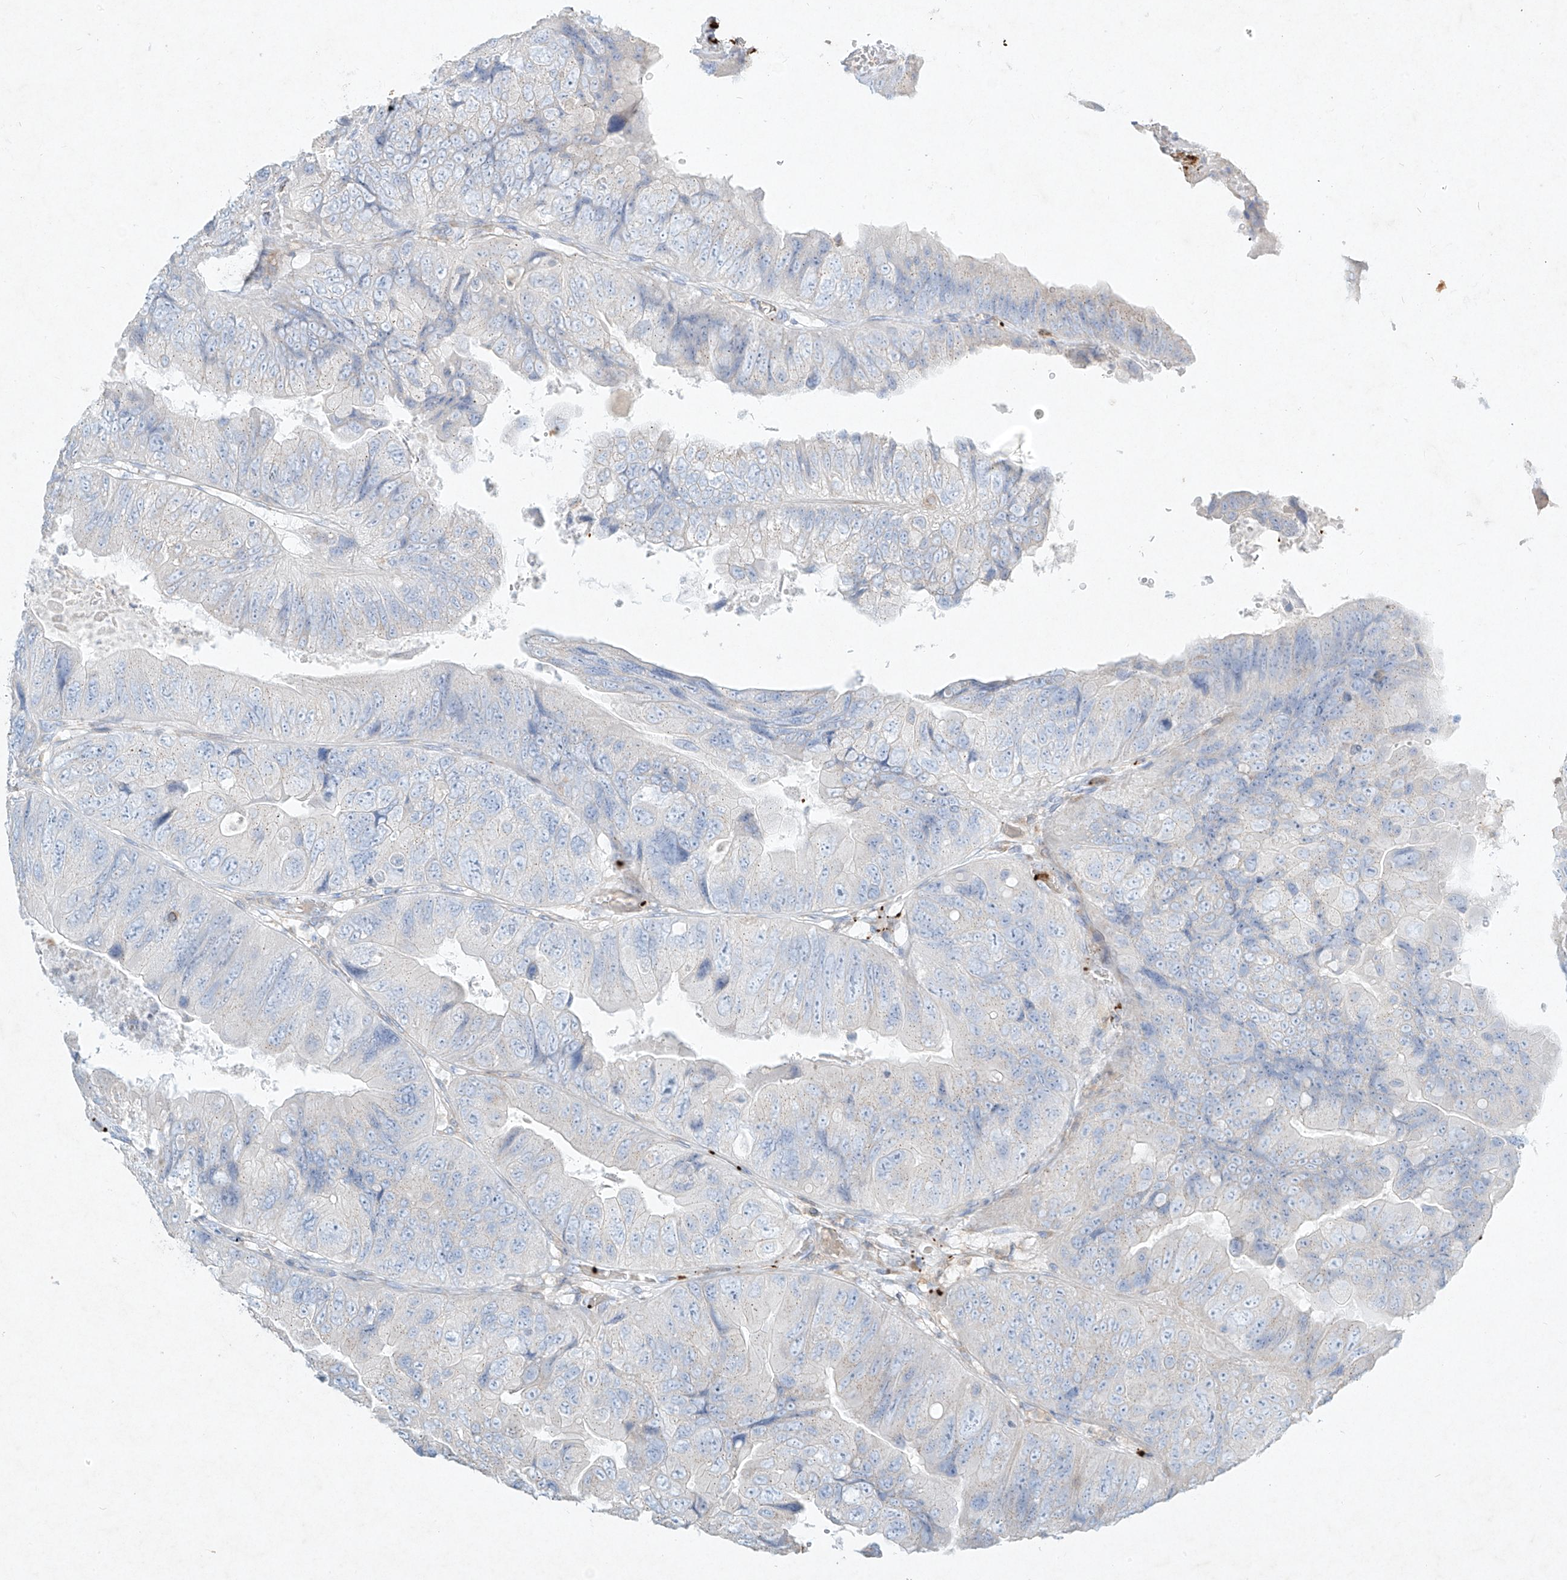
{"staining": {"intensity": "negative", "quantity": "none", "location": "none"}, "tissue": "colorectal cancer", "cell_type": "Tumor cells", "image_type": "cancer", "snomed": [{"axis": "morphology", "description": "Adenocarcinoma, NOS"}, {"axis": "topography", "description": "Rectum"}], "caption": "High power microscopy histopathology image of an IHC micrograph of colorectal cancer, revealing no significant expression in tumor cells.", "gene": "PLEK", "patient": {"sex": "male", "age": 63}}